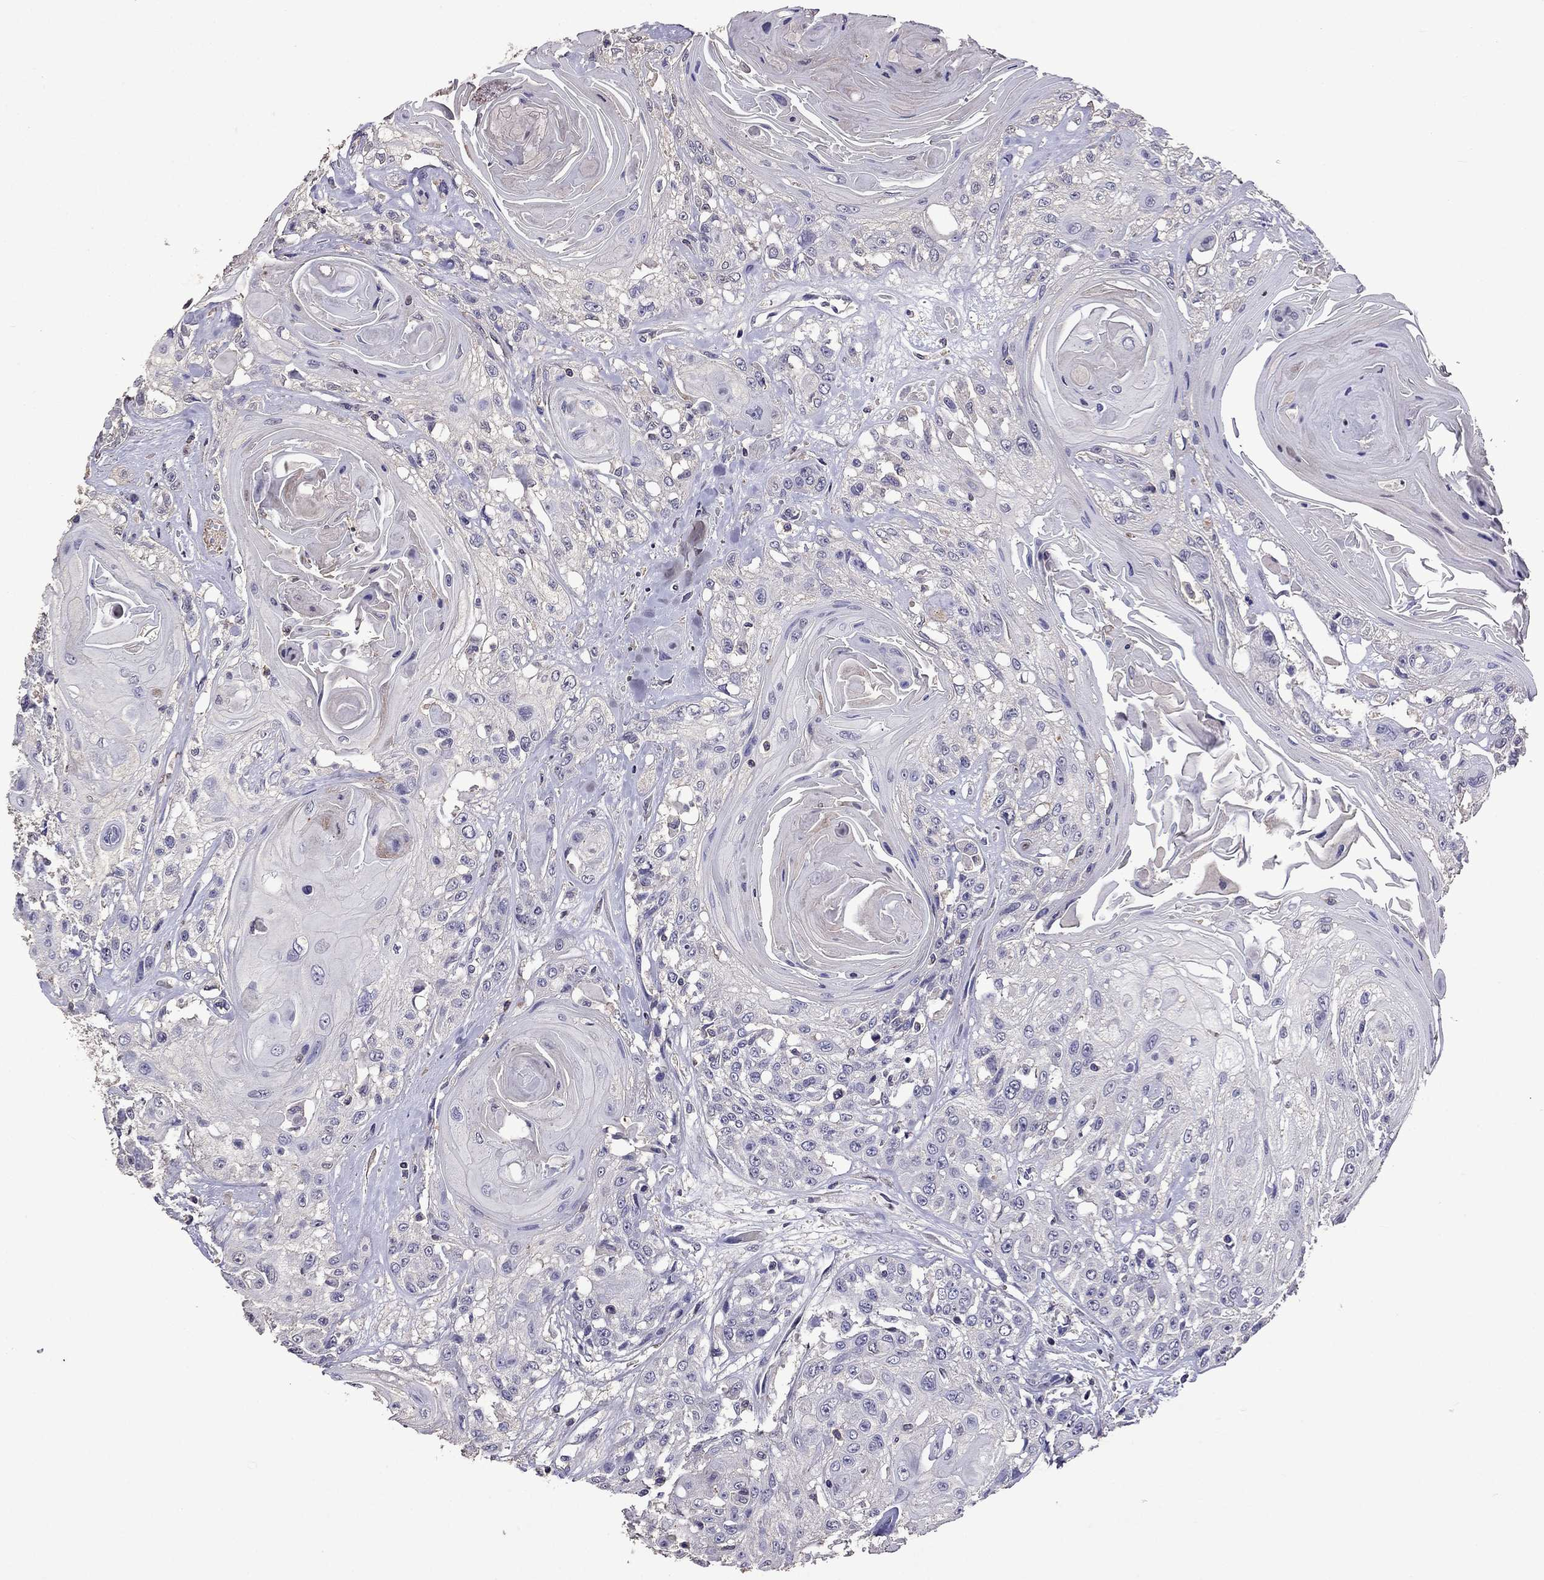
{"staining": {"intensity": "negative", "quantity": "none", "location": "none"}, "tissue": "head and neck cancer", "cell_type": "Tumor cells", "image_type": "cancer", "snomed": [{"axis": "morphology", "description": "Squamous cell carcinoma, NOS"}, {"axis": "topography", "description": "Head-Neck"}], "caption": "Immunohistochemical staining of human head and neck cancer (squamous cell carcinoma) shows no significant positivity in tumor cells.", "gene": "NKX3-1", "patient": {"sex": "female", "age": 59}}